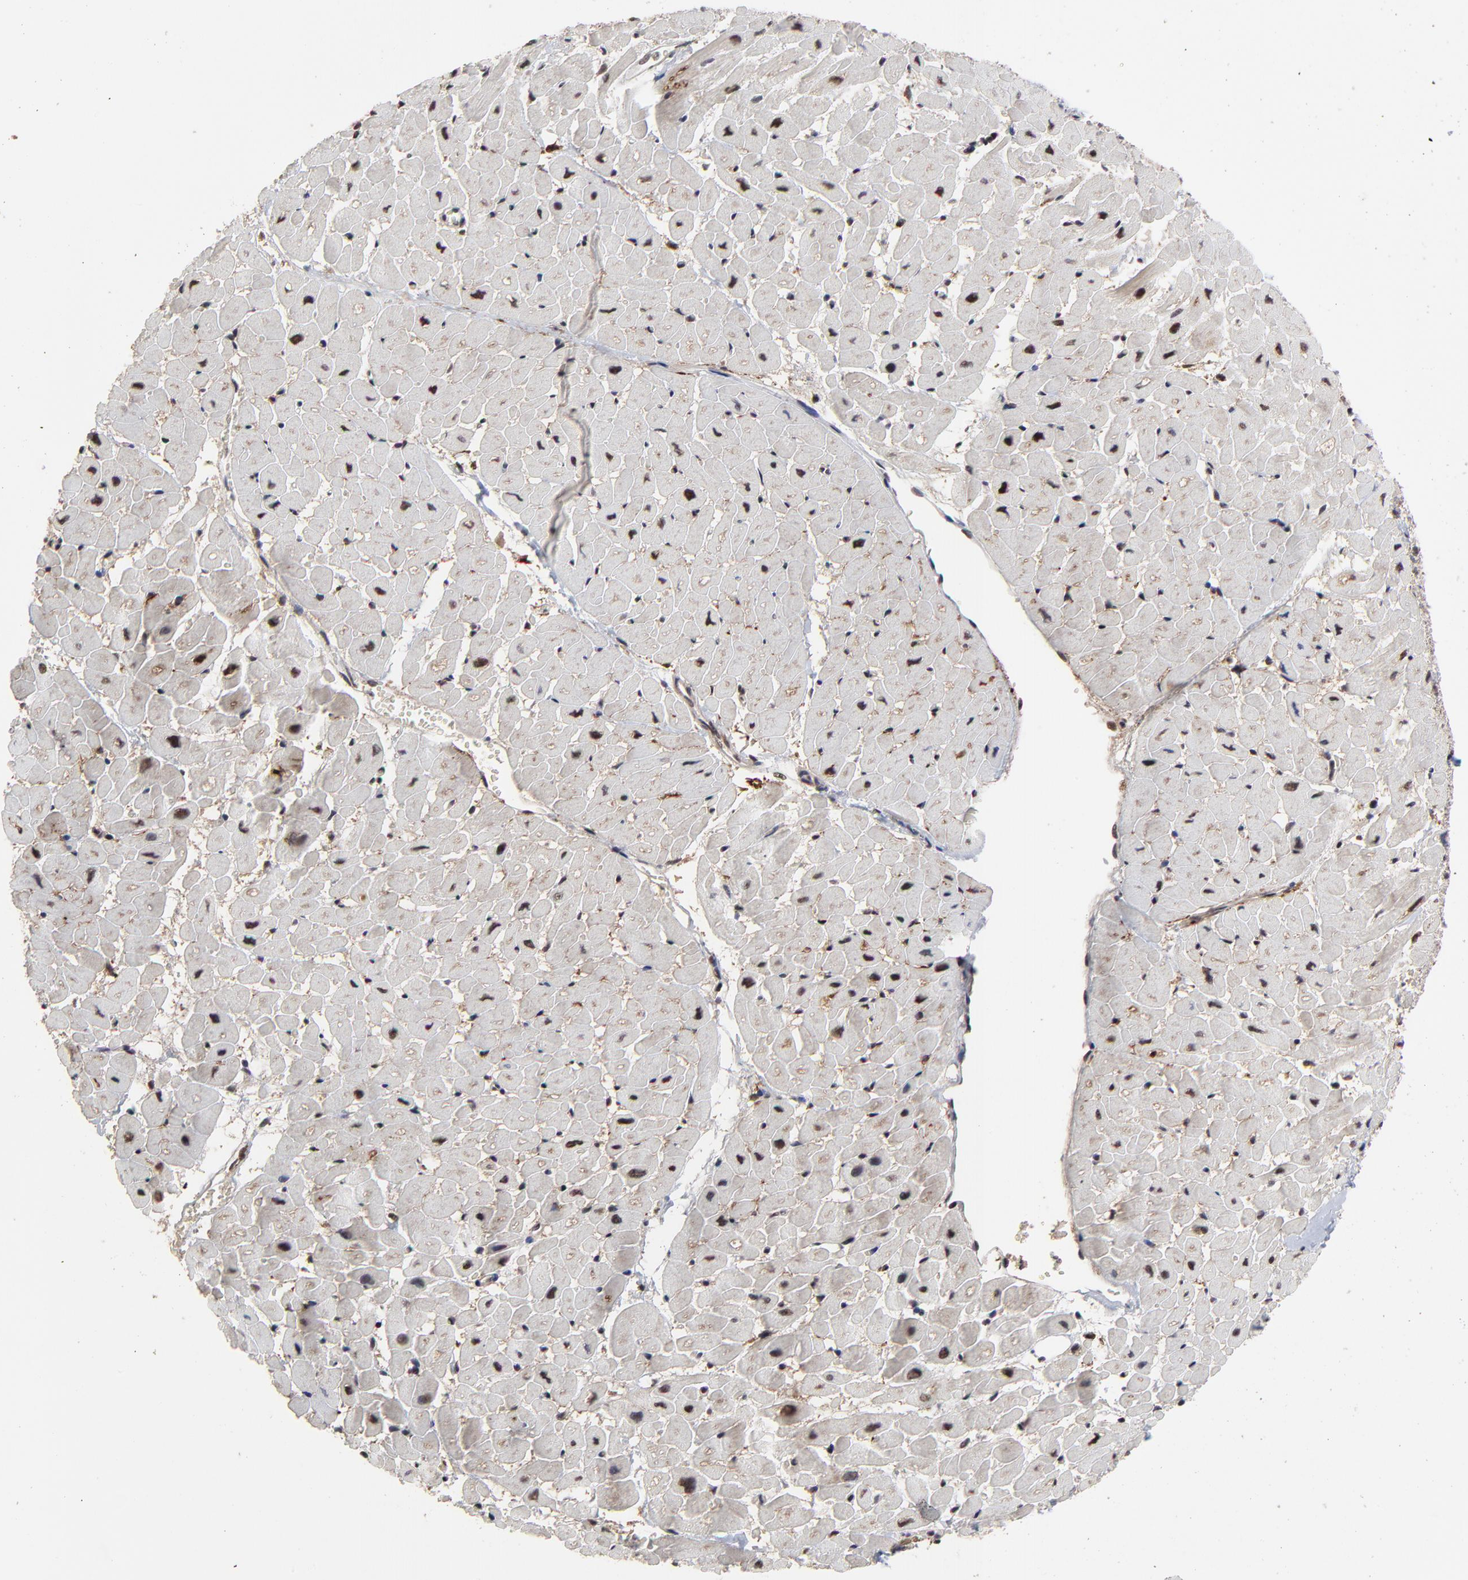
{"staining": {"intensity": "moderate", "quantity": ">75%", "location": "nuclear"}, "tissue": "heart muscle", "cell_type": "Cardiomyocytes", "image_type": "normal", "snomed": [{"axis": "morphology", "description": "Normal tissue, NOS"}, {"axis": "topography", "description": "Heart"}], "caption": "Immunohistochemistry (IHC) photomicrograph of benign human heart muscle stained for a protein (brown), which shows medium levels of moderate nuclear staining in approximately >75% of cardiomyocytes.", "gene": "RBM22", "patient": {"sex": "male", "age": 45}}